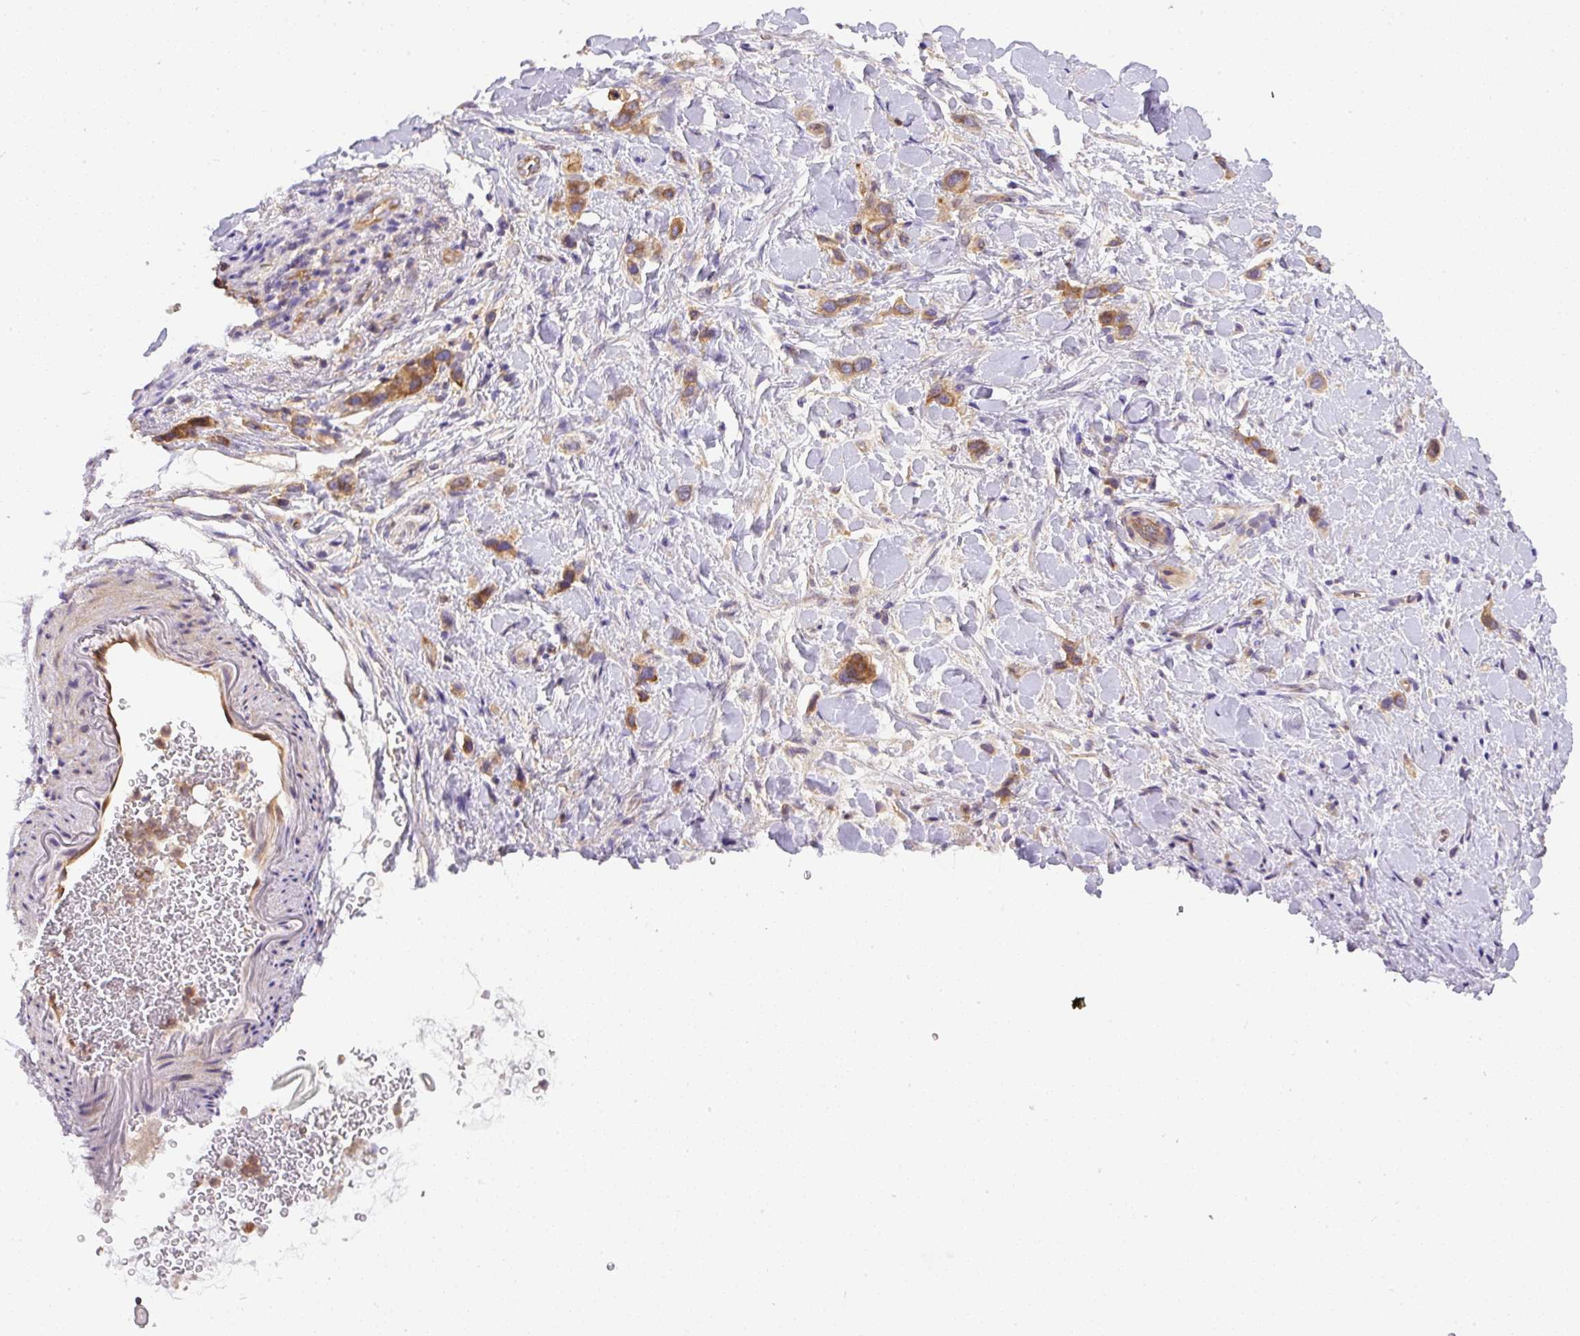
{"staining": {"intensity": "moderate", "quantity": ">75%", "location": "cytoplasmic/membranous"}, "tissue": "stomach cancer", "cell_type": "Tumor cells", "image_type": "cancer", "snomed": [{"axis": "morphology", "description": "Adenocarcinoma, NOS"}, {"axis": "topography", "description": "Stomach"}], "caption": "Approximately >75% of tumor cells in human adenocarcinoma (stomach) display moderate cytoplasmic/membranous protein staining as visualized by brown immunohistochemical staining.", "gene": "DAPK1", "patient": {"sex": "female", "age": 65}}